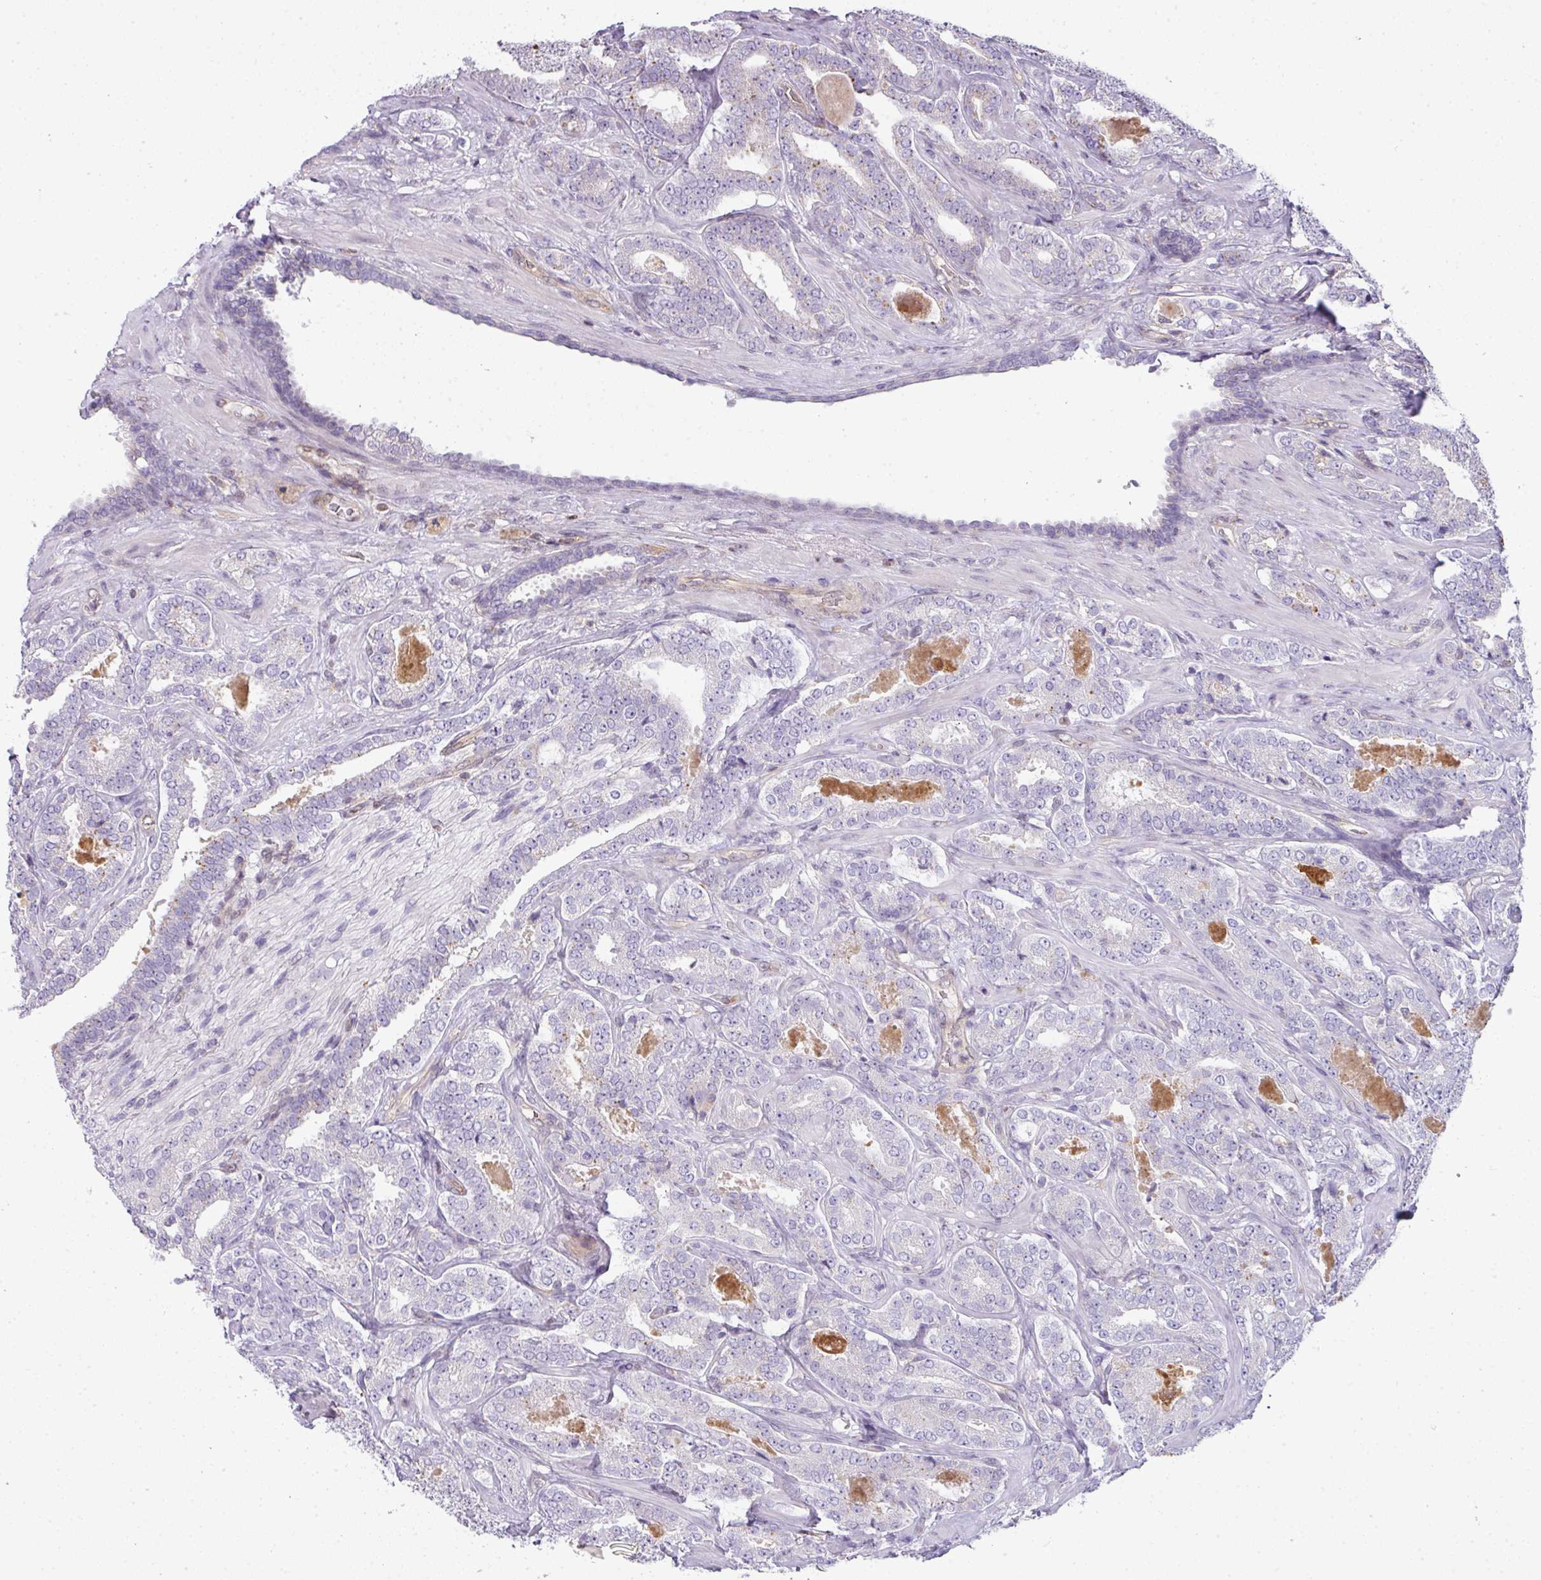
{"staining": {"intensity": "negative", "quantity": "none", "location": "none"}, "tissue": "prostate cancer", "cell_type": "Tumor cells", "image_type": "cancer", "snomed": [{"axis": "morphology", "description": "Adenocarcinoma, High grade"}, {"axis": "topography", "description": "Prostate"}], "caption": "Immunohistochemistry micrograph of neoplastic tissue: prostate high-grade adenocarcinoma stained with DAB demonstrates no significant protein staining in tumor cells.", "gene": "STAT5A", "patient": {"sex": "male", "age": 65}}